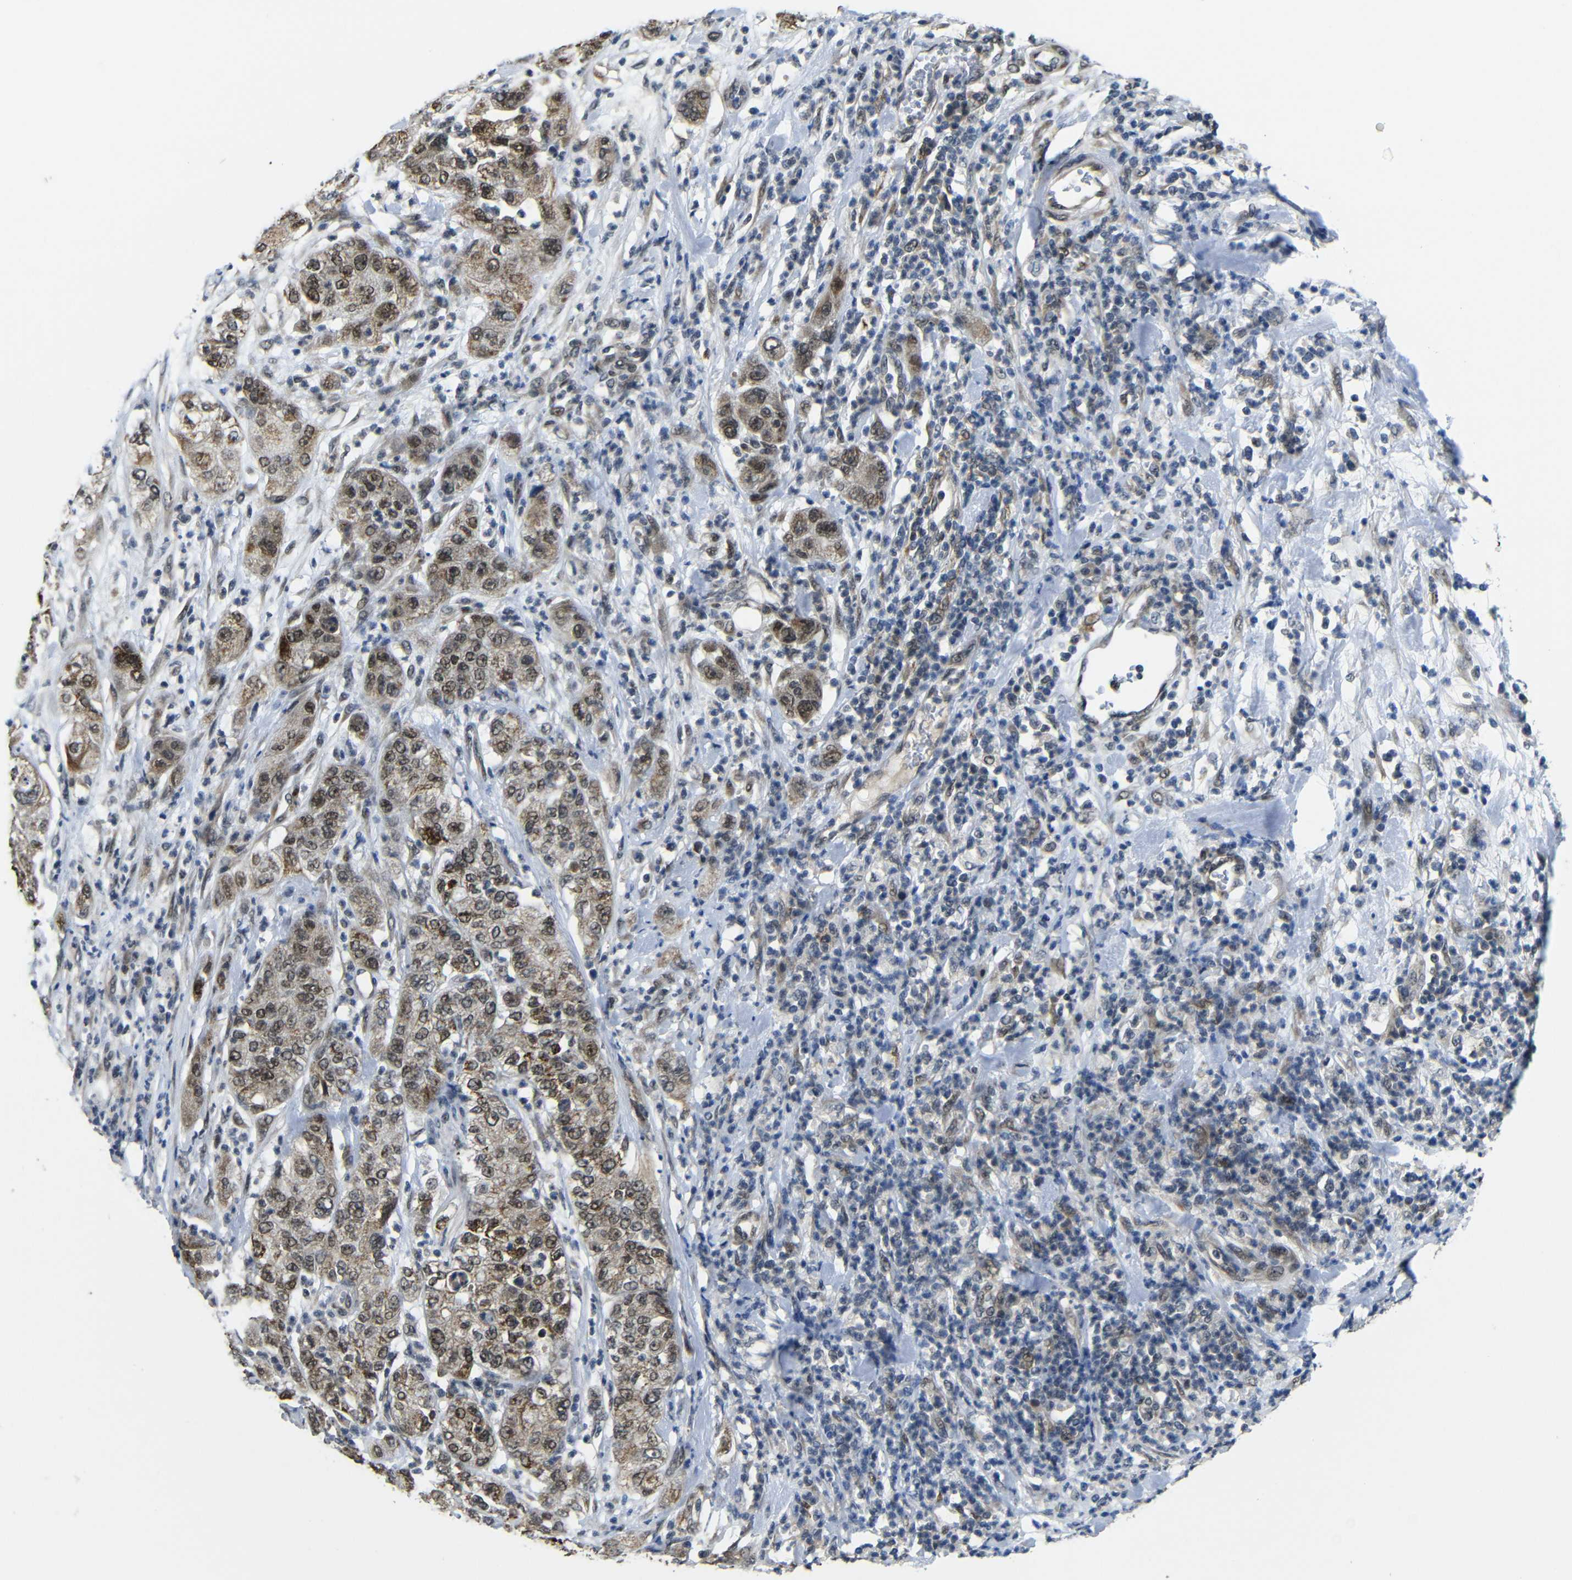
{"staining": {"intensity": "moderate", "quantity": "<25%", "location": "cytoplasmic/membranous,nuclear"}, "tissue": "pancreatic cancer", "cell_type": "Tumor cells", "image_type": "cancer", "snomed": [{"axis": "morphology", "description": "Adenocarcinoma, NOS"}, {"axis": "topography", "description": "Pancreas"}], "caption": "Pancreatic cancer was stained to show a protein in brown. There is low levels of moderate cytoplasmic/membranous and nuclear staining in approximately <25% of tumor cells.", "gene": "FAM172A", "patient": {"sex": "female", "age": 78}}